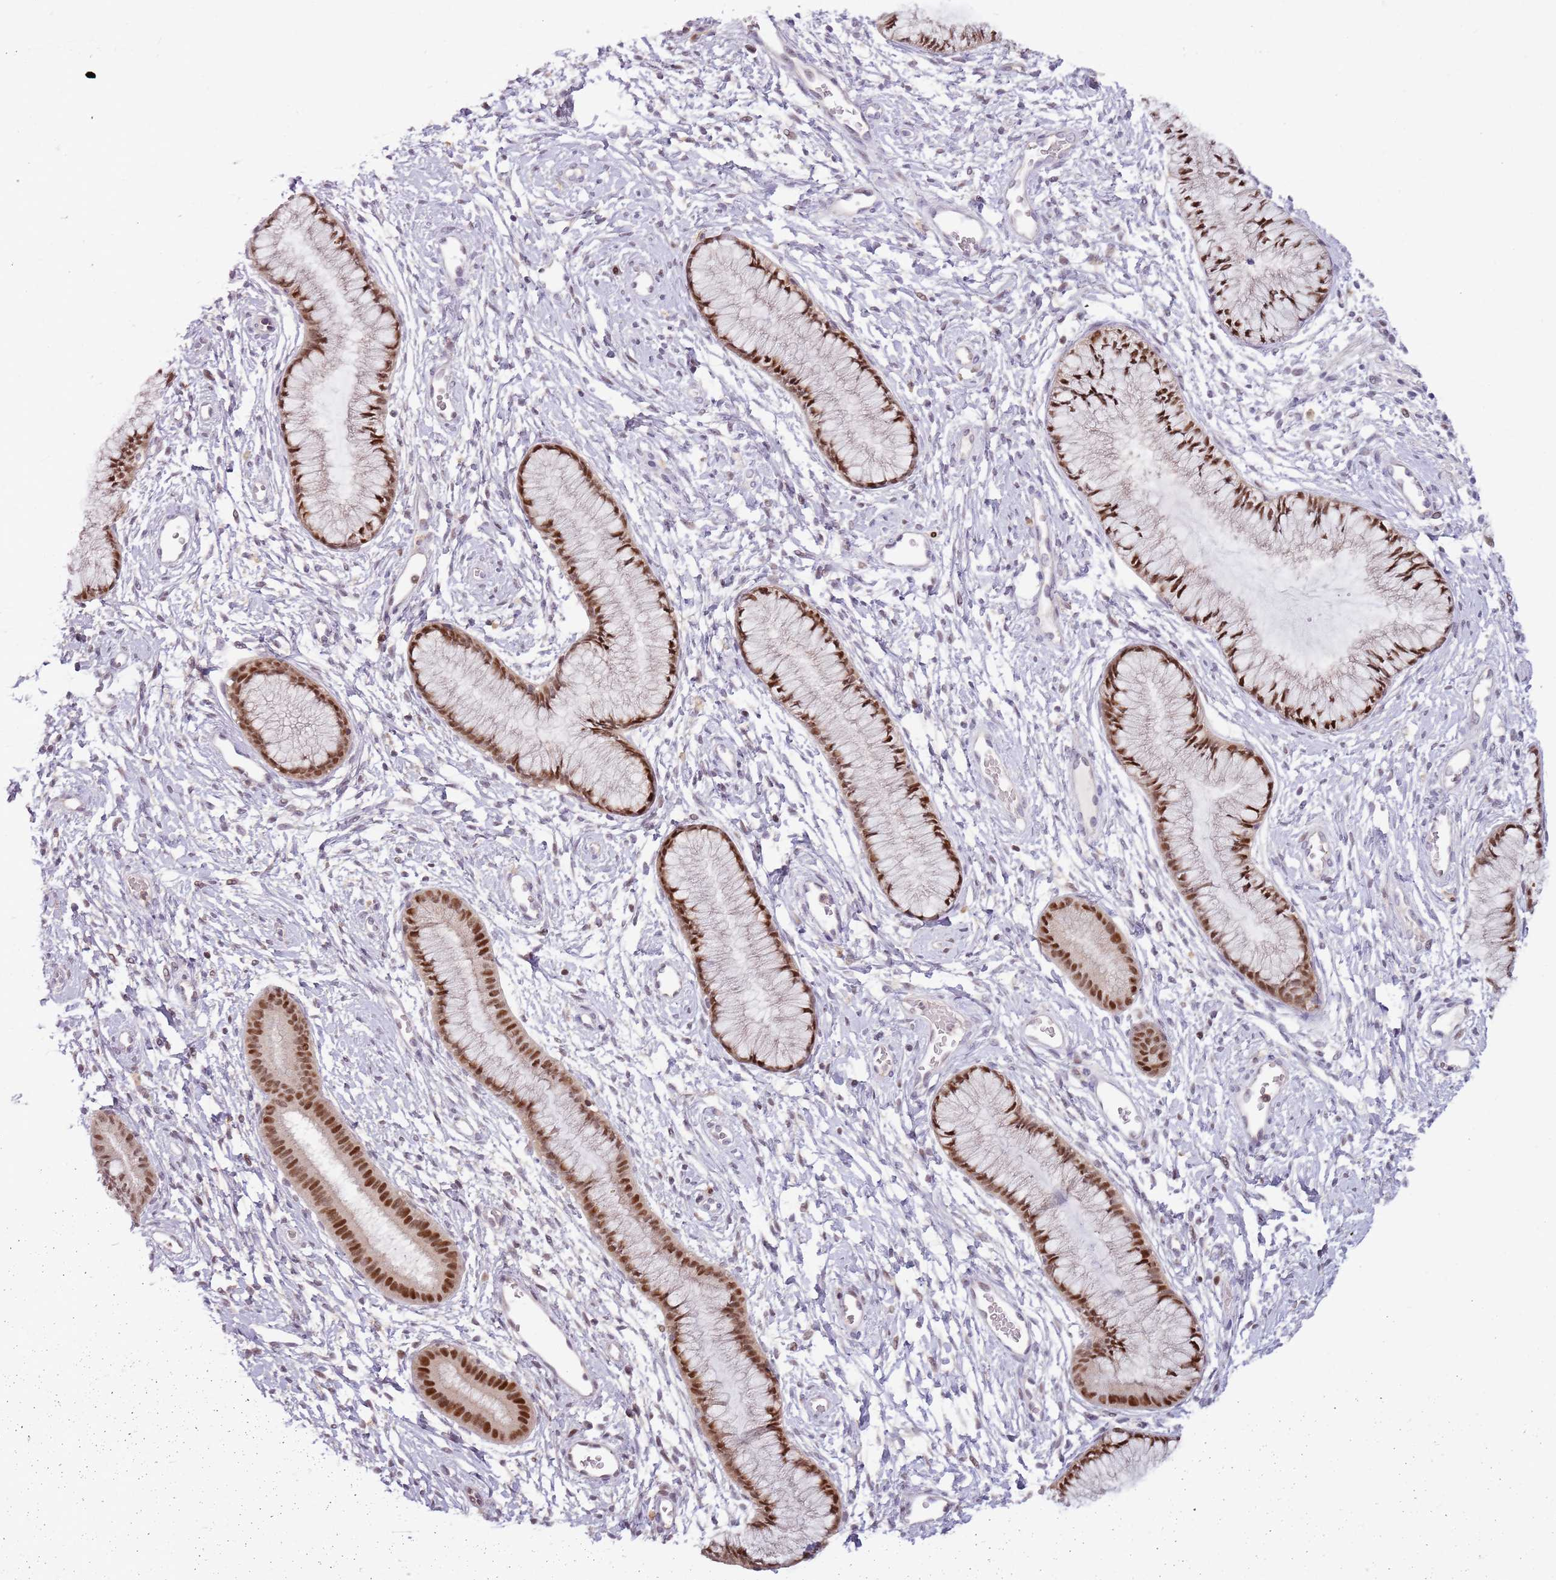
{"staining": {"intensity": "strong", "quantity": ">75%", "location": "nuclear"}, "tissue": "cervix", "cell_type": "Glandular cells", "image_type": "normal", "snomed": [{"axis": "morphology", "description": "Normal tissue, NOS"}, {"axis": "topography", "description": "Cervix"}], "caption": "Brown immunohistochemical staining in unremarkable cervix shows strong nuclear expression in approximately >75% of glandular cells. The staining was performed using DAB (3,3'-diaminobenzidine), with brown indicating positive protein expression. Nuclei are stained blue with hematoxylin.", "gene": "GSTO2", "patient": {"sex": "female", "age": 42}}